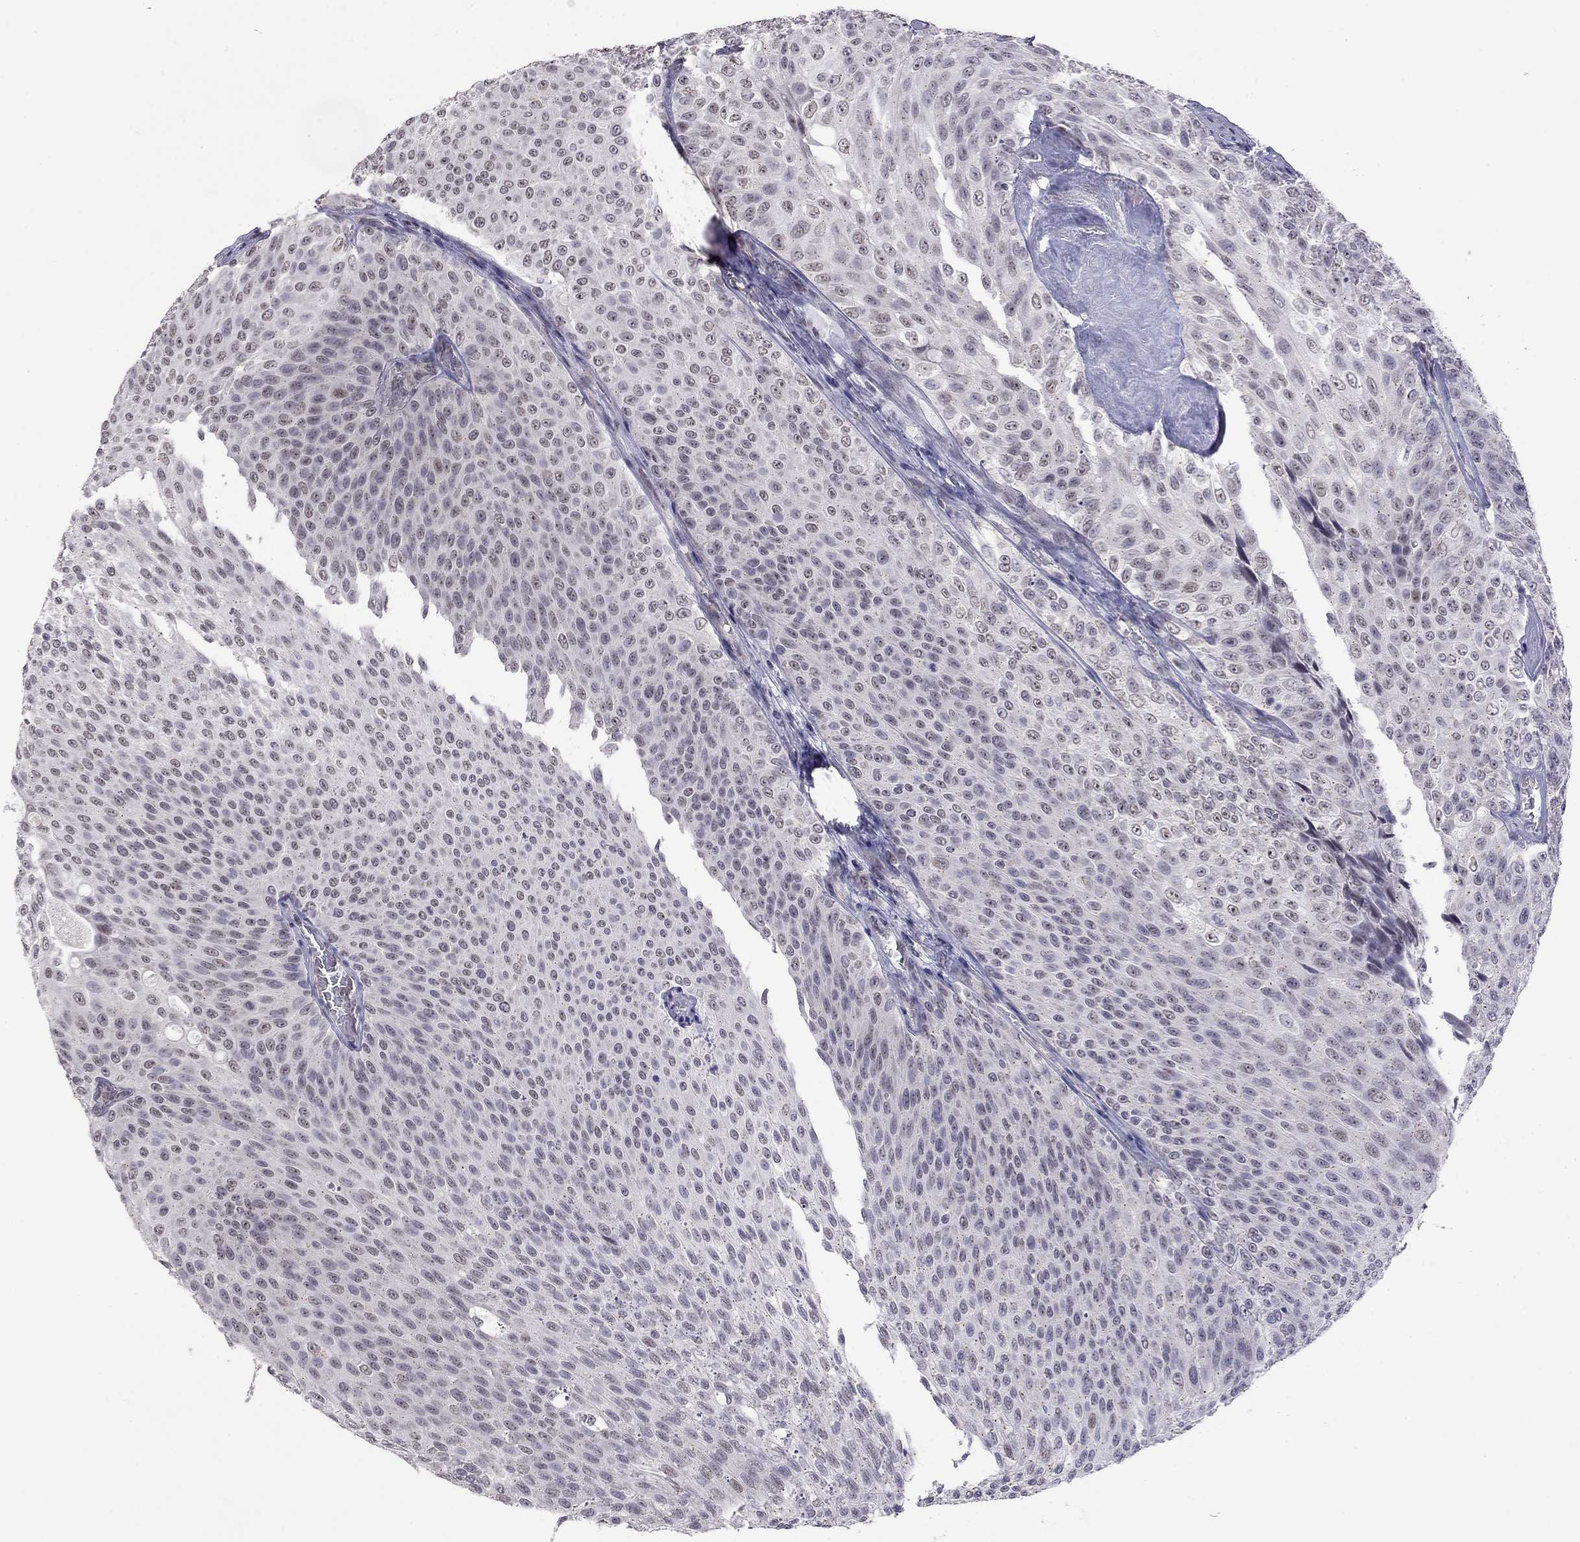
{"staining": {"intensity": "negative", "quantity": "none", "location": "none"}, "tissue": "urothelial cancer", "cell_type": "Tumor cells", "image_type": "cancer", "snomed": [{"axis": "morphology", "description": "Urothelial carcinoma, Low grade"}, {"axis": "topography", "description": "Ureter, NOS"}, {"axis": "topography", "description": "Urinary bladder"}], "caption": "Protein analysis of urothelial carcinoma (low-grade) shows no significant staining in tumor cells.", "gene": "WNK3", "patient": {"sex": "male", "age": 78}}